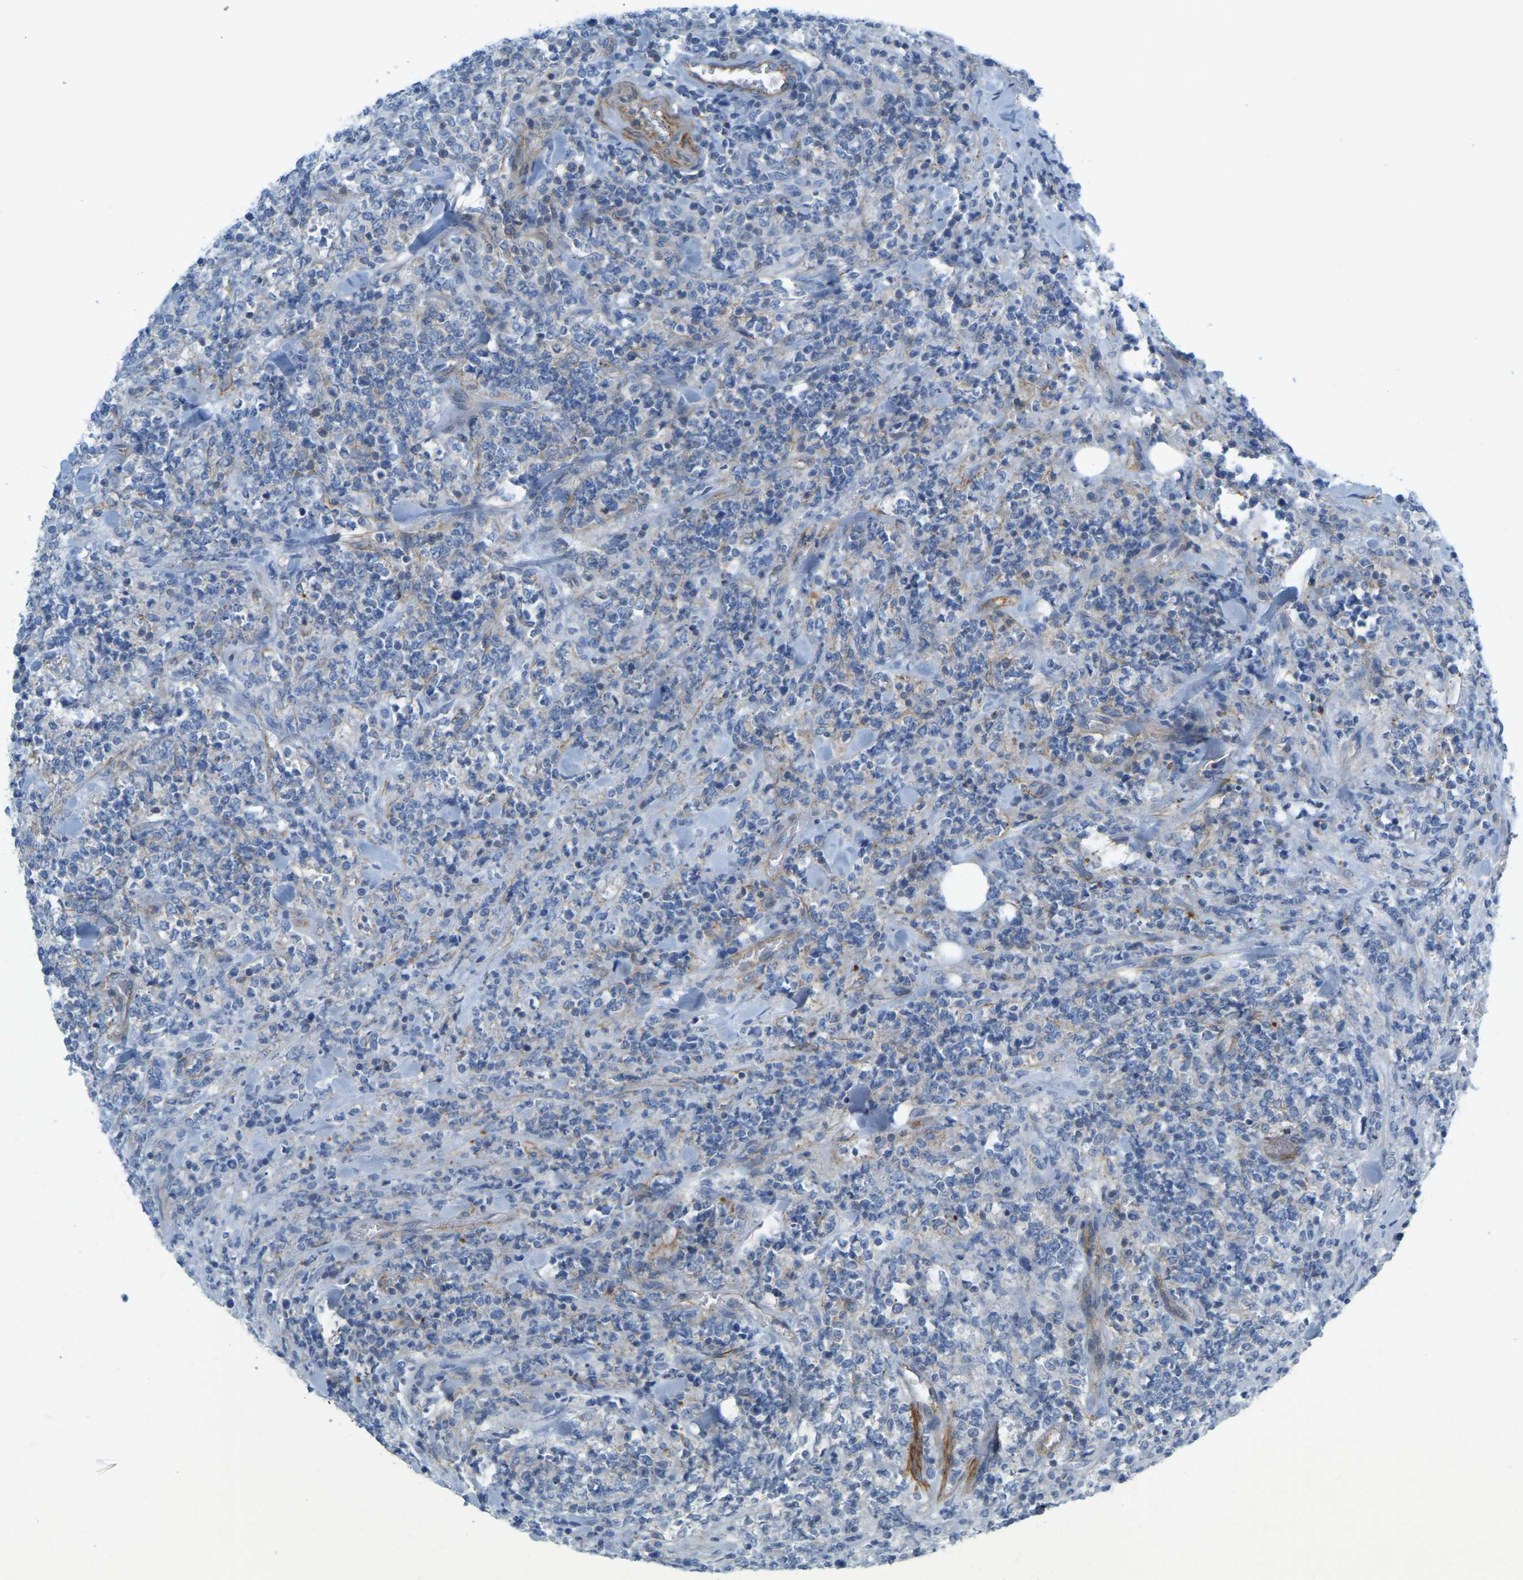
{"staining": {"intensity": "negative", "quantity": "none", "location": "none"}, "tissue": "lymphoma", "cell_type": "Tumor cells", "image_type": "cancer", "snomed": [{"axis": "morphology", "description": "Malignant lymphoma, non-Hodgkin's type, High grade"}, {"axis": "topography", "description": "Soft tissue"}], "caption": "The immunohistochemistry (IHC) micrograph has no significant staining in tumor cells of malignant lymphoma, non-Hodgkin's type (high-grade) tissue.", "gene": "MYL3", "patient": {"sex": "male", "age": 18}}